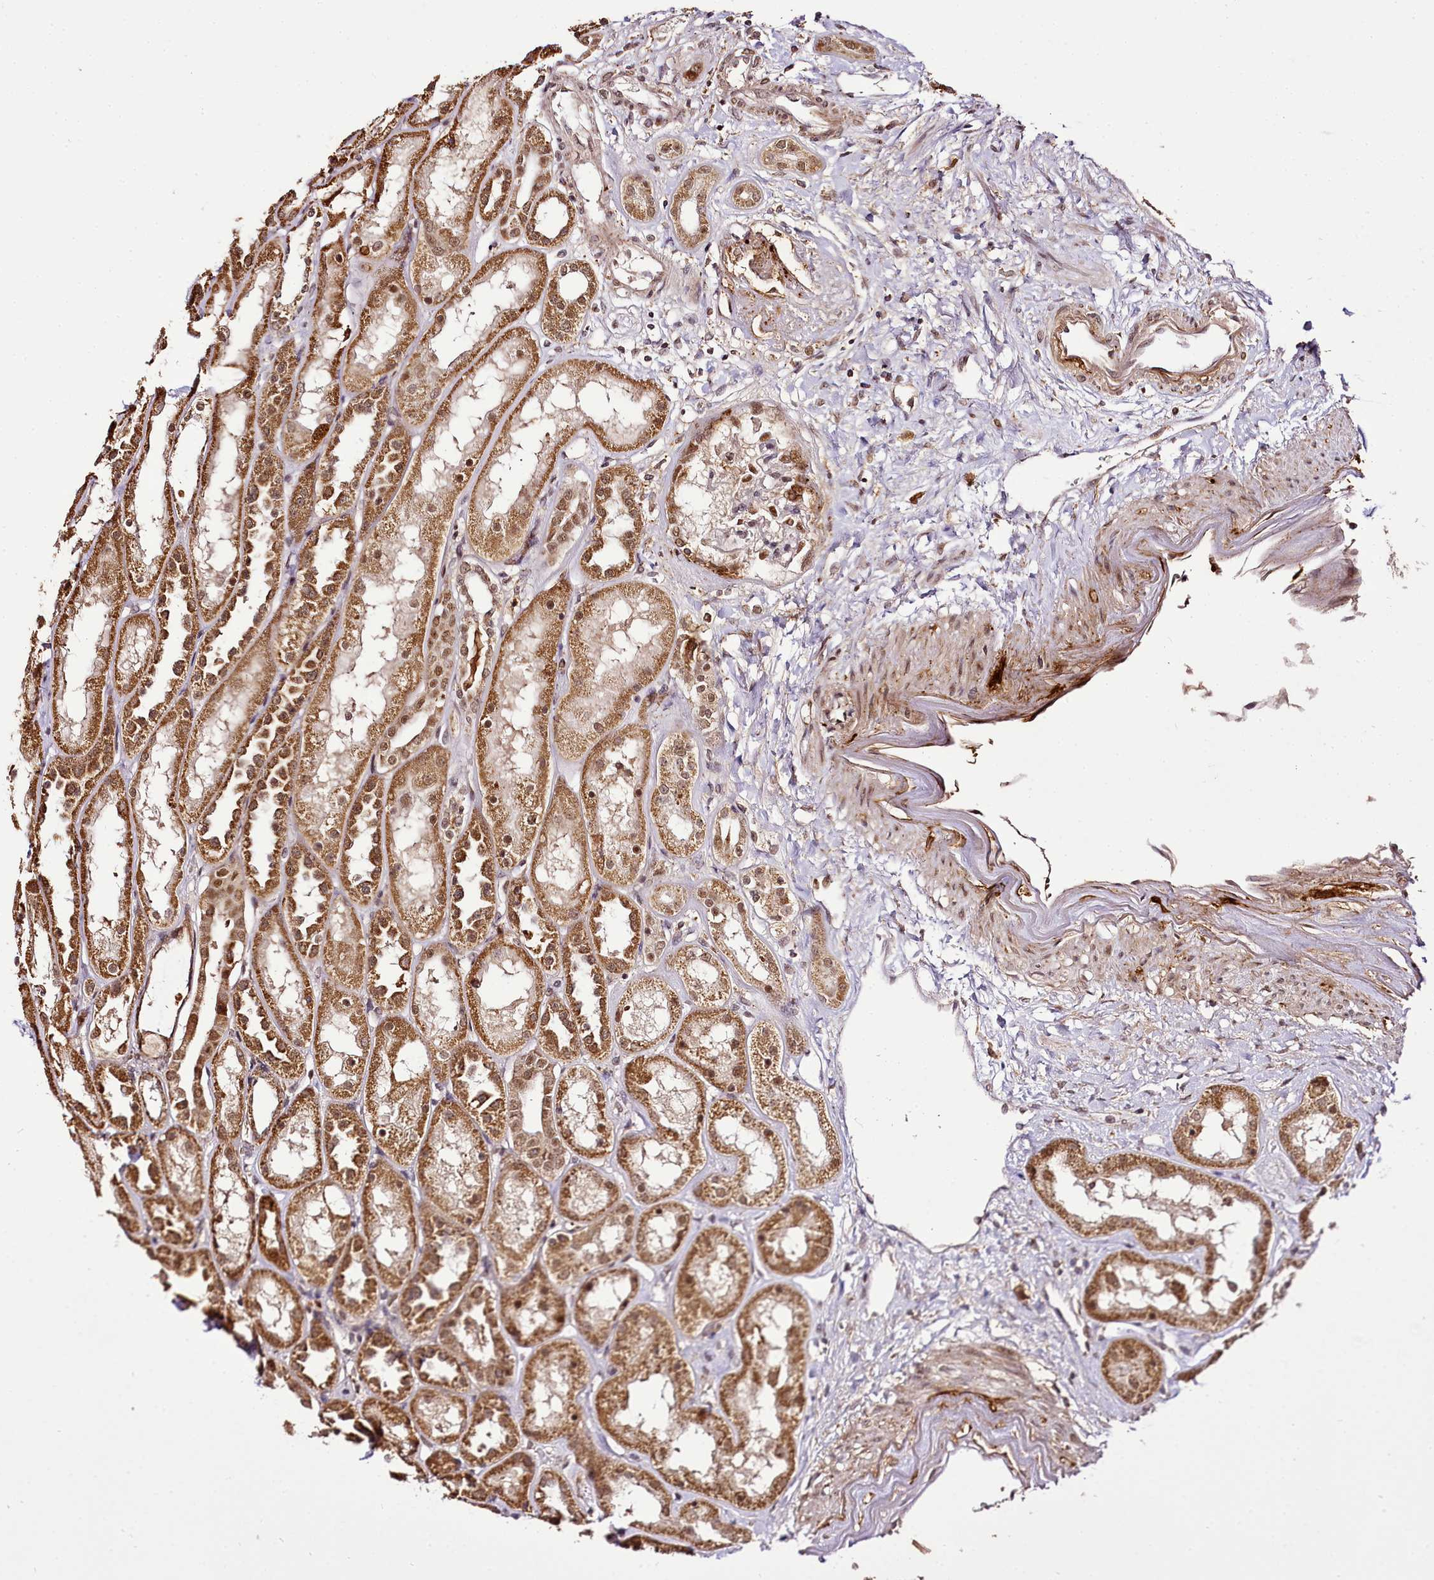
{"staining": {"intensity": "moderate", "quantity": "25%-75%", "location": "nuclear"}, "tissue": "kidney", "cell_type": "Cells in glomeruli", "image_type": "normal", "snomed": [{"axis": "morphology", "description": "Normal tissue, NOS"}, {"axis": "topography", "description": "Kidney"}], "caption": "Immunohistochemical staining of unremarkable kidney reveals moderate nuclear protein positivity in approximately 25%-75% of cells in glomeruli.", "gene": "EDIL3", "patient": {"sex": "male", "age": 70}}